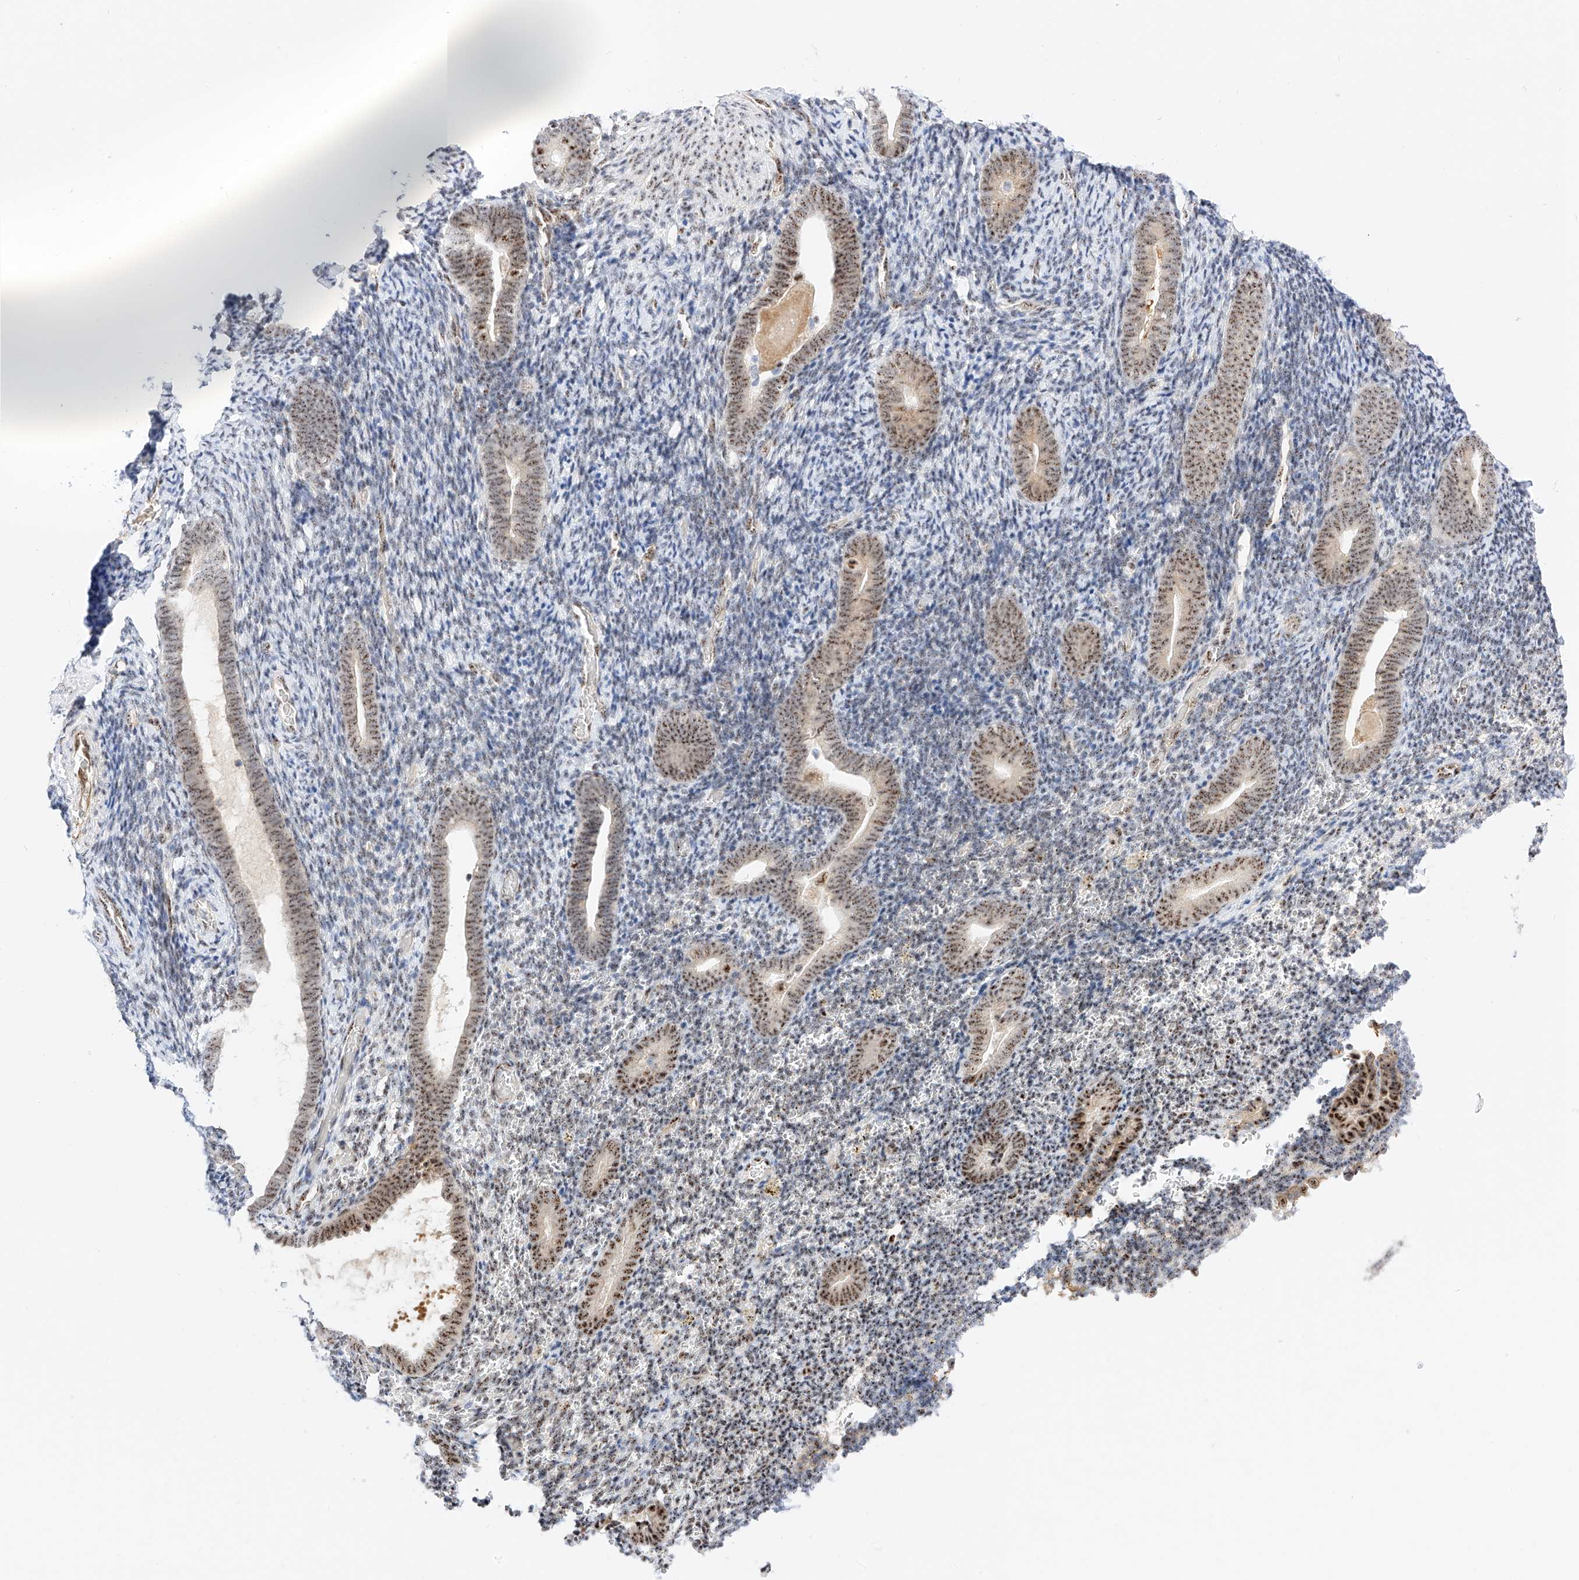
{"staining": {"intensity": "negative", "quantity": "none", "location": "none"}, "tissue": "endometrium", "cell_type": "Cells in endometrial stroma", "image_type": "normal", "snomed": [{"axis": "morphology", "description": "Normal tissue, NOS"}, {"axis": "topography", "description": "Endometrium"}], "caption": "Cells in endometrial stroma are negative for brown protein staining in unremarkable endometrium. (DAB immunohistochemistry (IHC) visualized using brightfield microscopy, high magnification).", "gene": "ATXN7L2", "patient": {"sex": "female", "age": 51}}